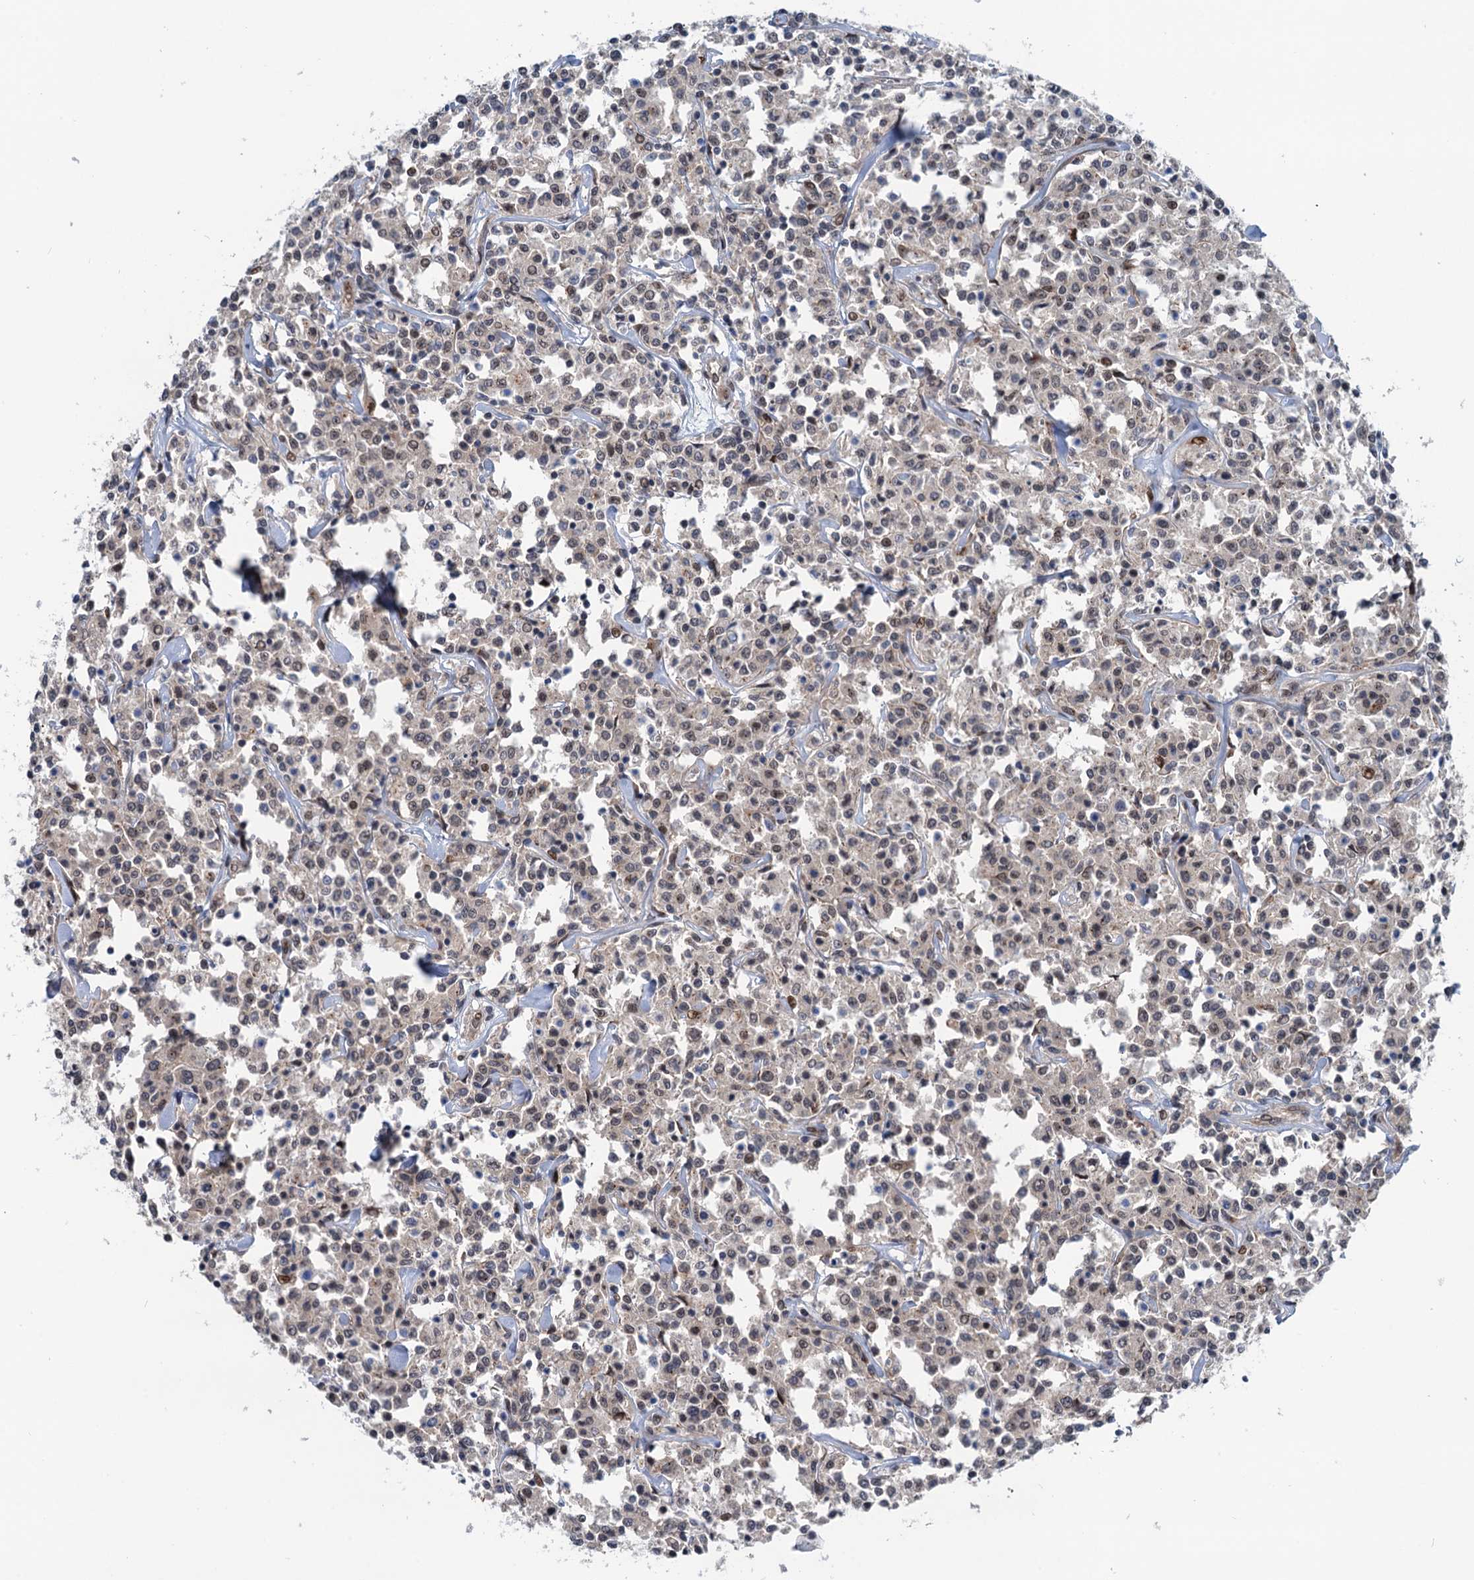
{"staining": {"intensity": "weak", "quantity": "25%-75%", "location": "cytoplasmic/membranous,nuclear"}, "tissue": "lymphoma", "cell_type": "Tumor cells", "image_type": "cancer", "snomed": [{"axis": "morphology", "description": "Malignant lymphoma, non-Hodgkin's type, Low grade"}, {"axis": "topography", "description": "Small intestine"}], "caption": "Immunohistochemistry photomicrograph of neoplastic tissue: human lymphoma stained using immunohistochemistry (IHC) shows low levels of weak protein expression localized specifically in the cytoplasmic/membranous and nuclear of tumor cells, appearing as a cytoplasmic/membranous and nuclear brown color.", "gene": "DYNC2I2", "patient": {"sex": "female", "age": 59}}